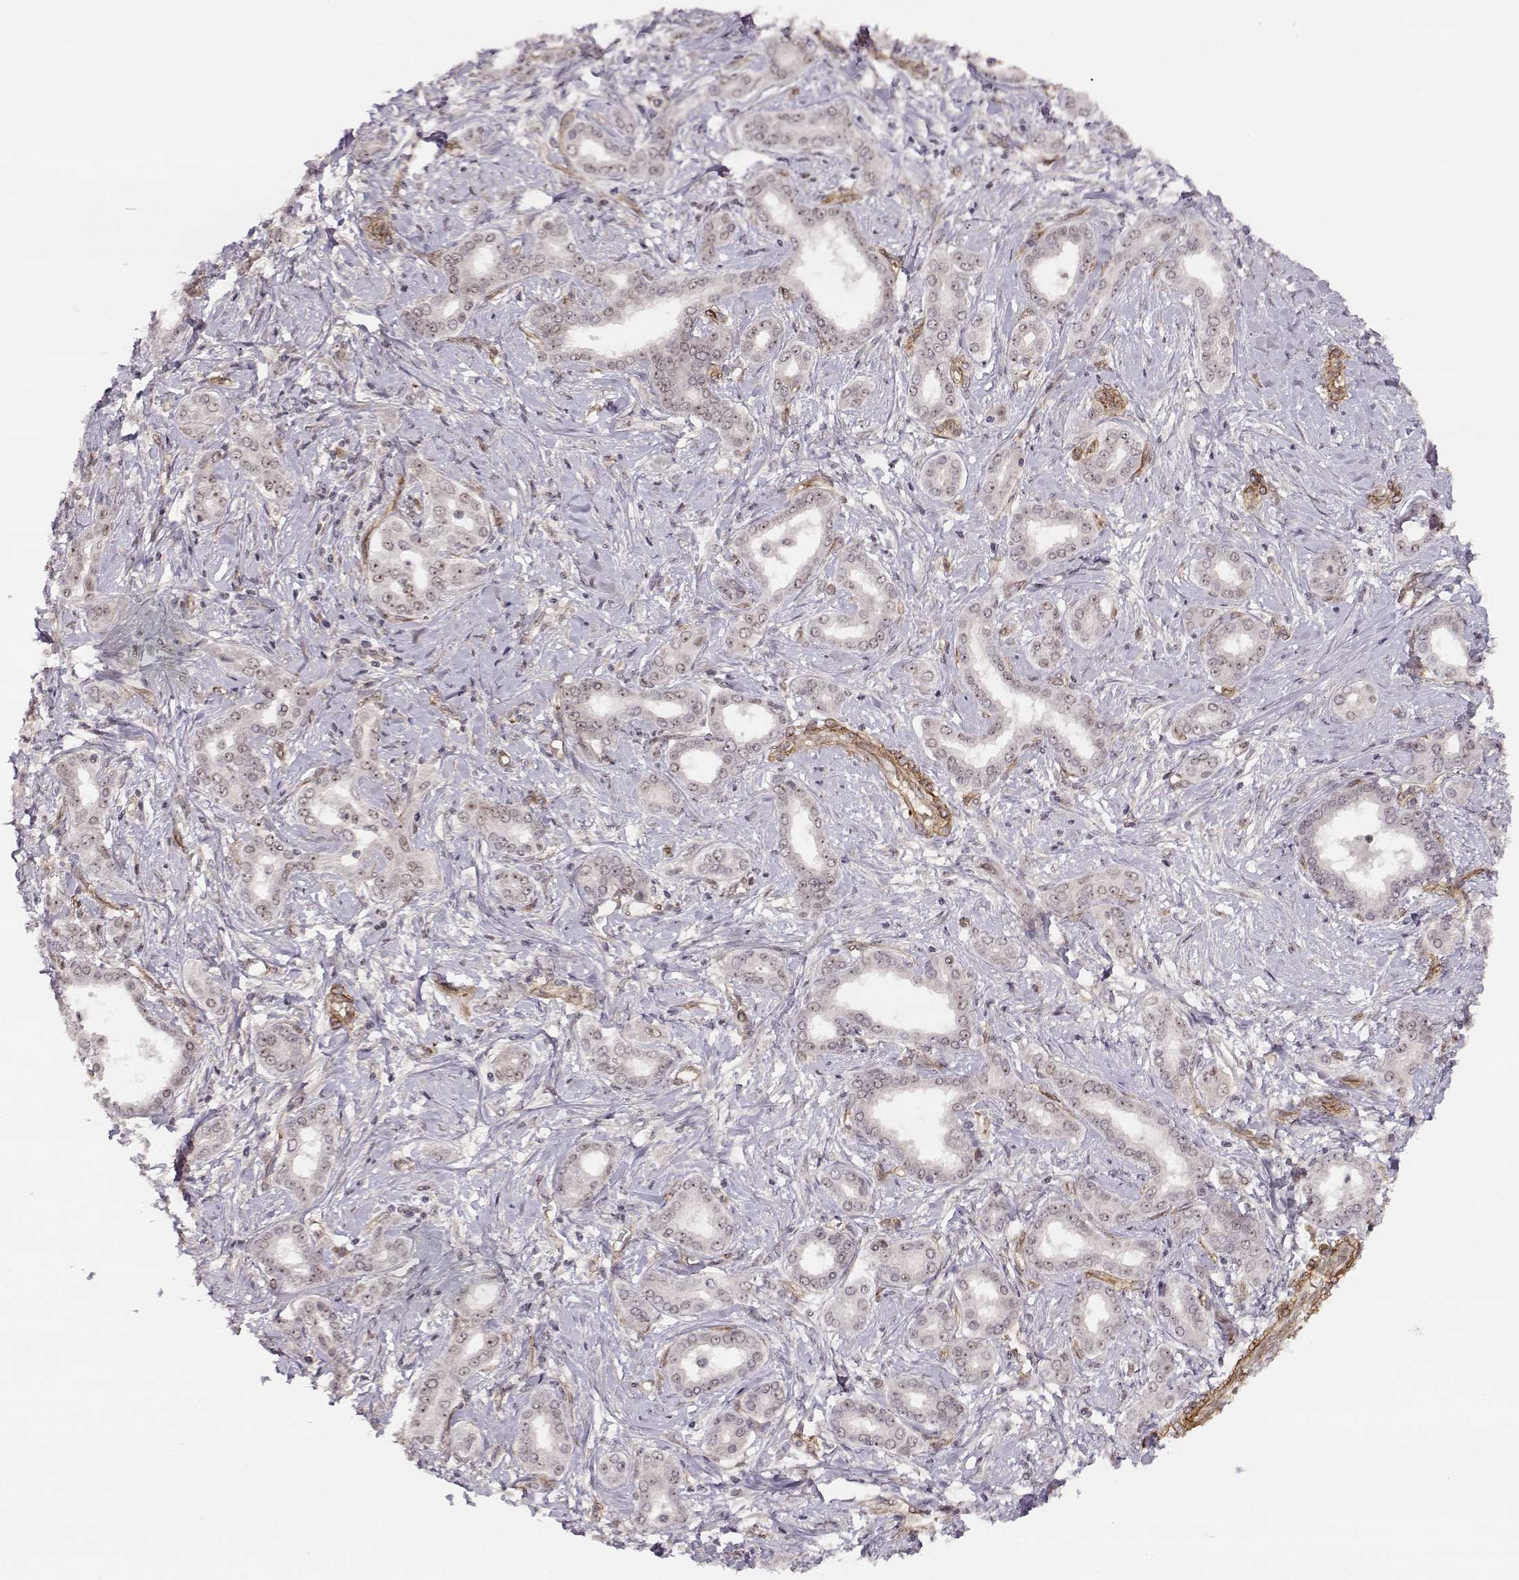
{"staining": {"intensity": "negative", "quantity": "none", "location": "none"}, "tissue": "liver cancer", "cell_type": "Tumor cells", "image_type": "cancer", "snomed": [{"axis": "morphology", "description": "Cholangiocarcinoma"}, {"axis": "topography", "description": "Liver"}], "caption": "There is no significant expression in tumor cells of liver cancer (cholangiocarcinoma).", "gene": "CIR1", "patient": {"sex": "female", "age": 47}}